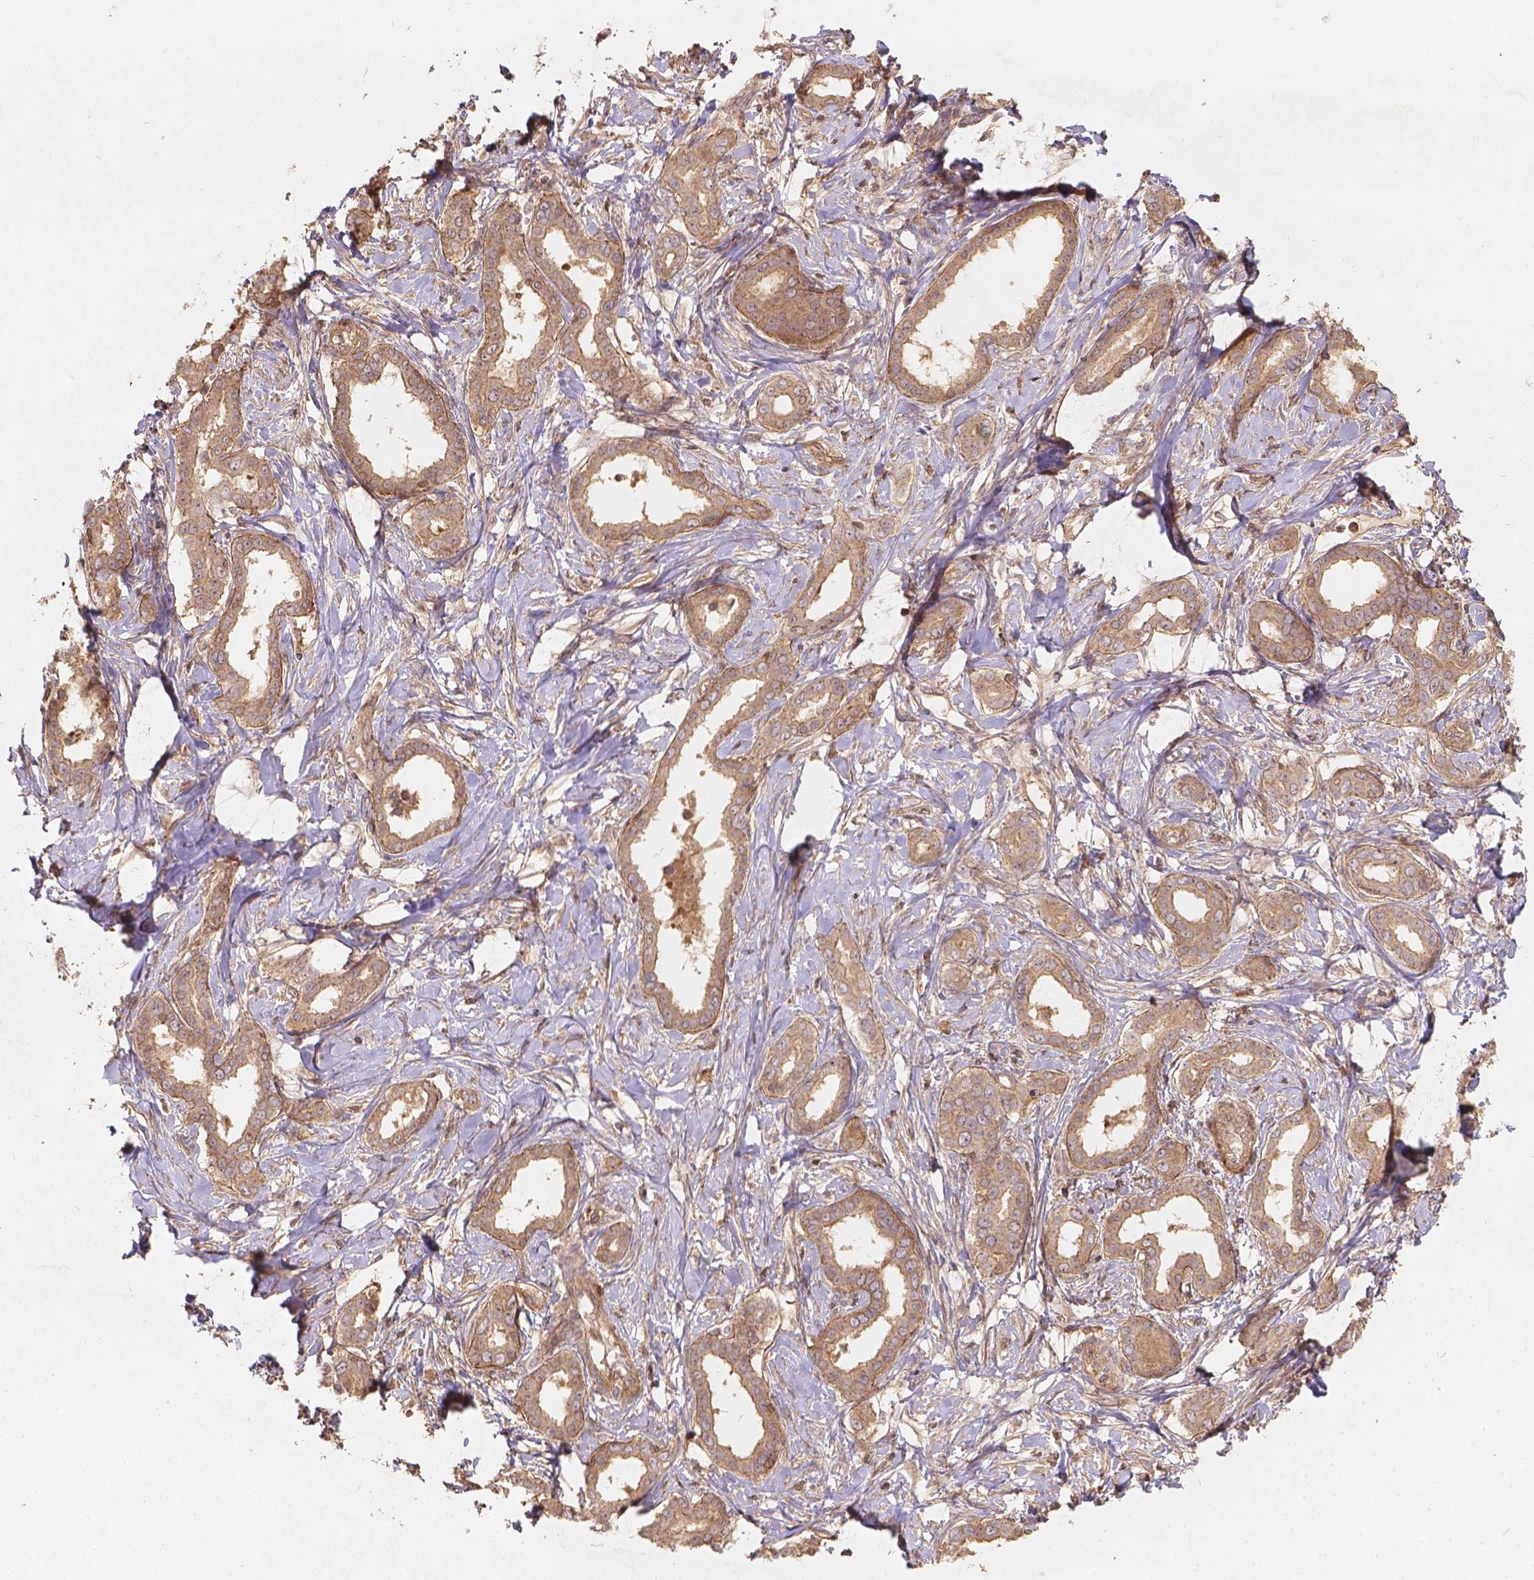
{"staining": {"intensity": "moderate", "quantity": ">75%", "location": "cytoplasmic/membranous"}, "tissue": "liver cancer", "cell_type": "Tumor cells", "image_type": "cancer", "snomed": [{"axis": "morphology", "description": "Cholangiocarcinoma"}, {"axis": "topography", "description": "Liver"}], "caption": "Immunohistochemical staining of human cholangiocarcinoma (liver) displays moderate cytoplasmic/membranous protein expression in about >75% of tumor cells. (DAB IHC, brown staining for protein, blue staining for nuclei).", "gene": "XPR1", "patient": {"sex": "female", "age": 47}}